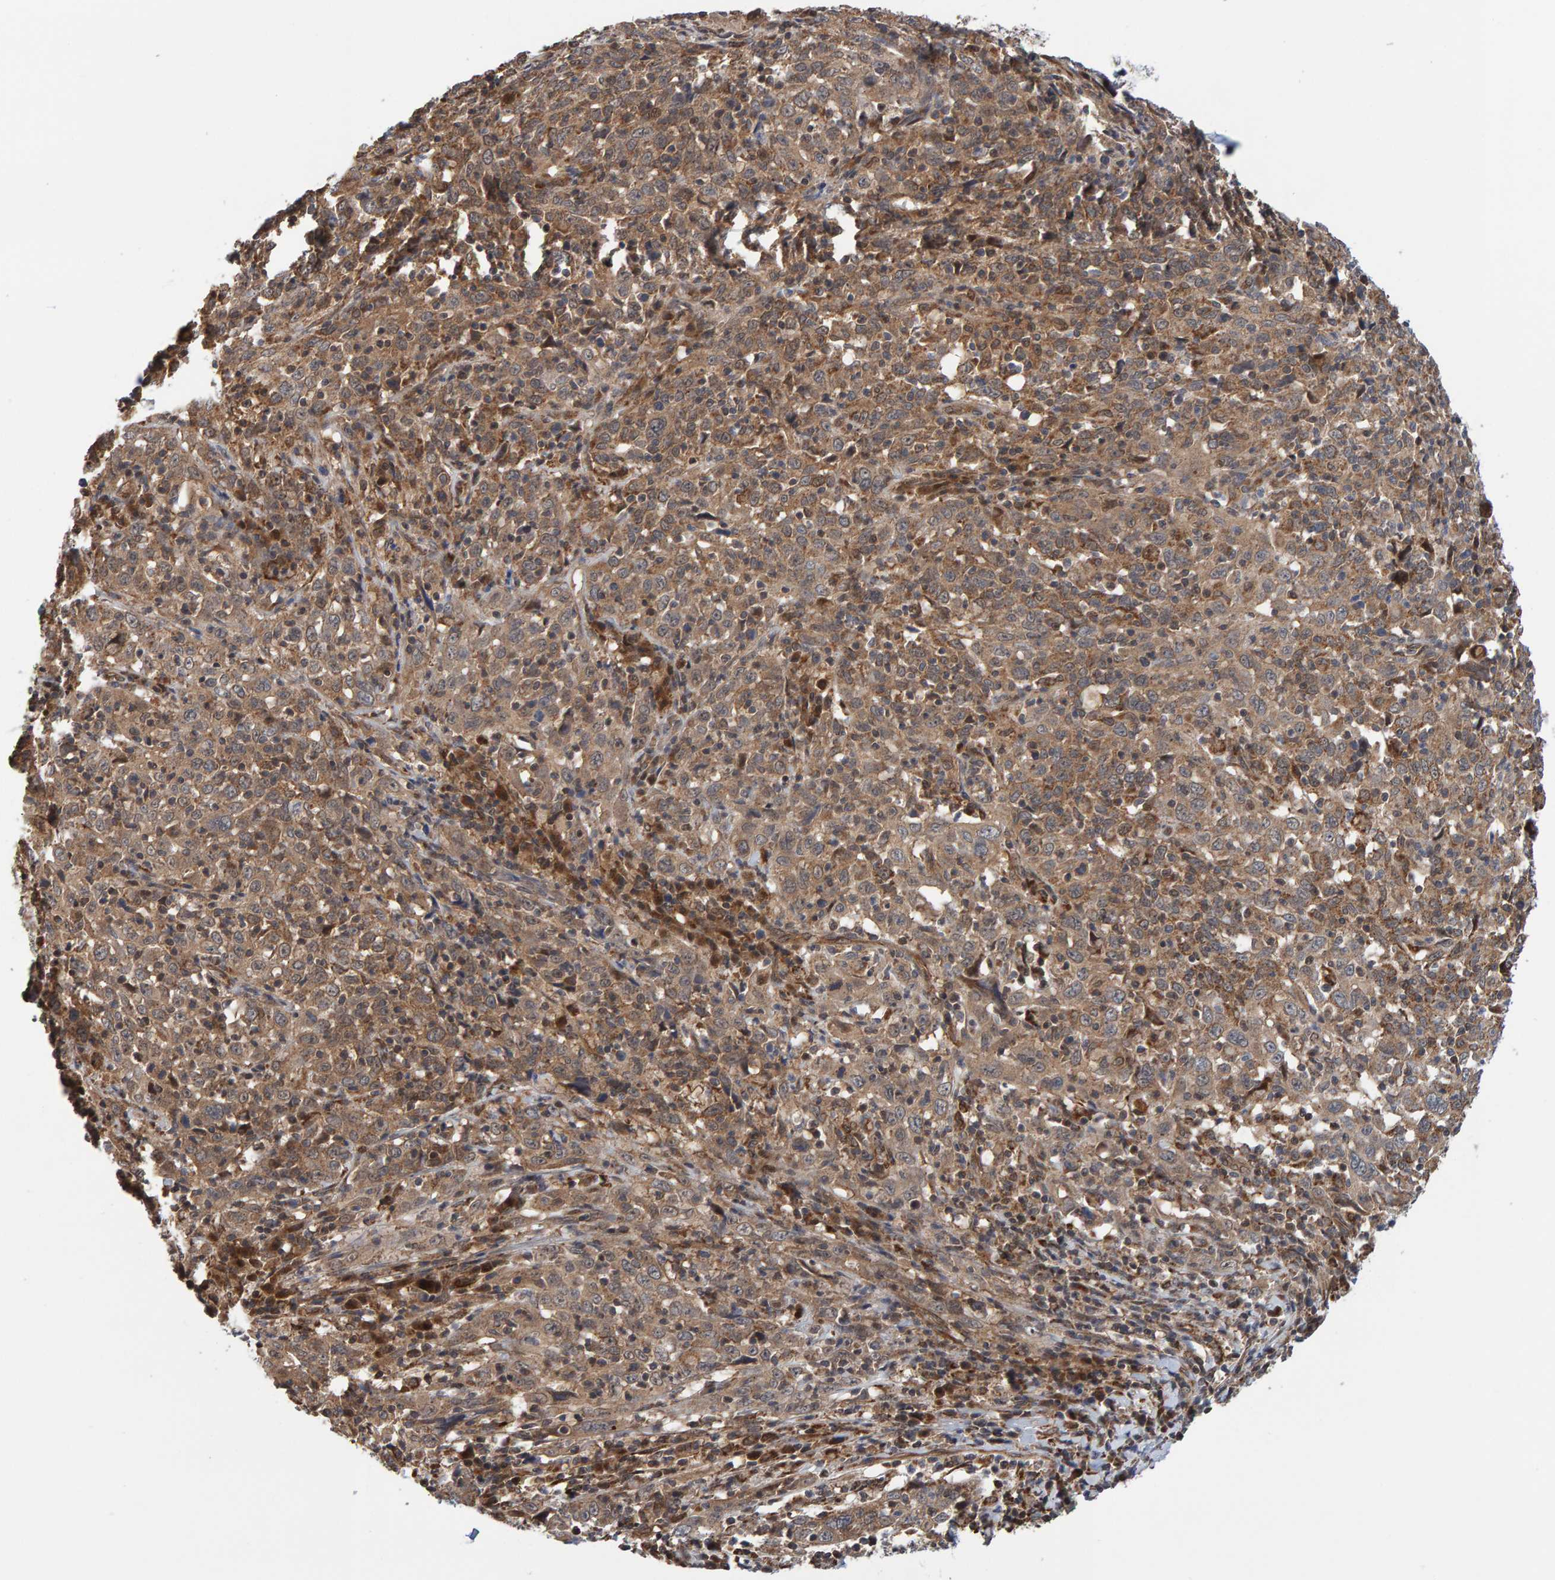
{"staining": {"intensity": "moderate", "quantity": ">75%", "location": "cytoplasmic/membranous"}, "tissue": "cervical cancer", "cell_type": "Tumor cells", "image_type": "cancer", "snomed": [{"axis": "morphology", "description": "Squamous cell carcinoma, NOS"}, {"axis": "topography", "description": "Cervix"}], "caption": "DAB immunohistochemical staining of human cervical squamous cell carcinoma demonstrates moderate cytoplasmic/membranous protein staining in approximately >75% of tumor cells. Ihc stains the protein of interest in brown and the nuclei are stained blue.", "gene": "SCRN2", "patient": {"sex": "female", "age": 46}}